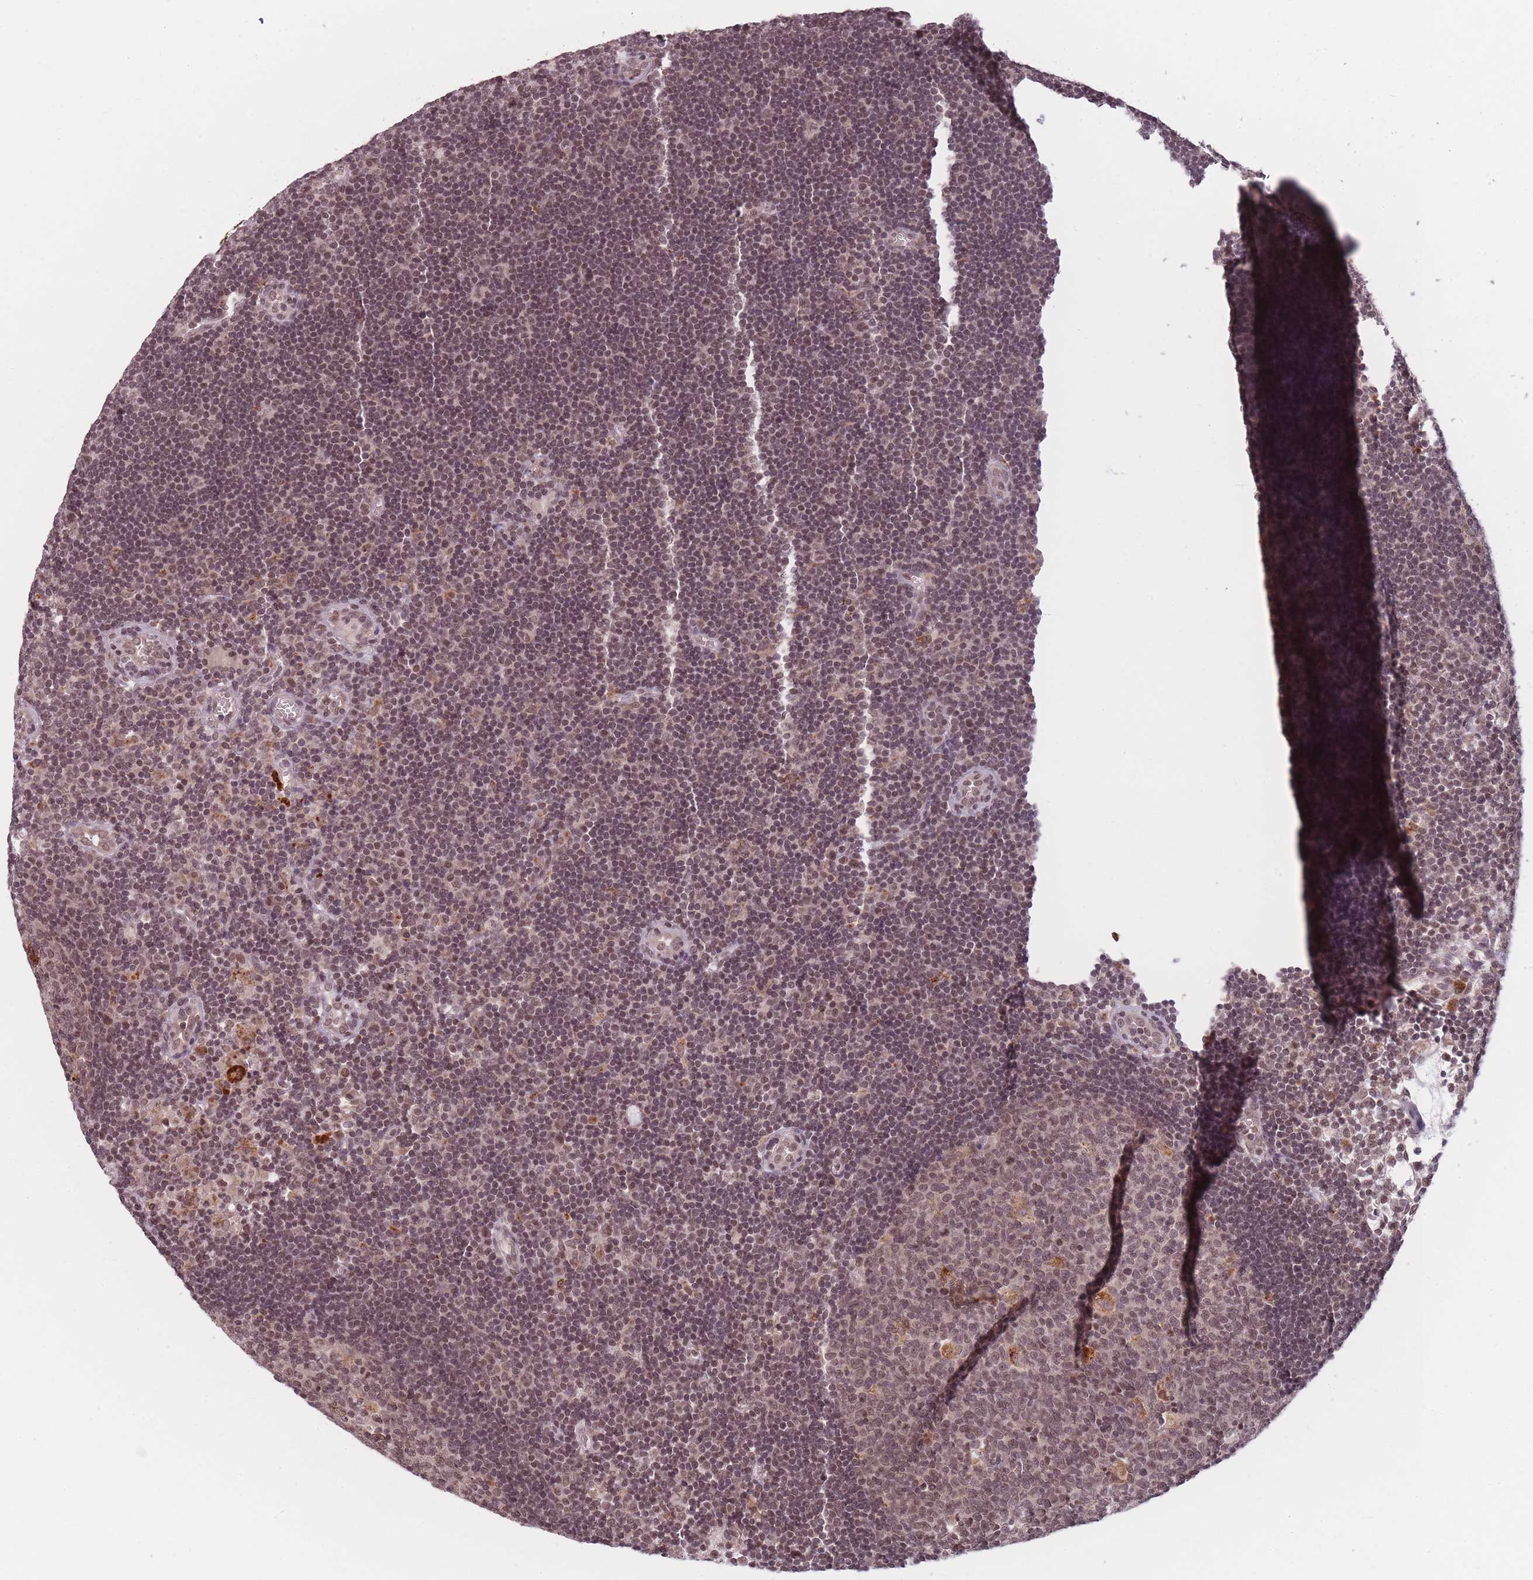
{"staining": {"intensity": "weak", "quantity": ">75%", "location": "nuclear"}, "tissue": "lymph node", "cell_type": "Germinal center cells", "image_type": "normal", "snomed": [{"axis": "morphology", "description": "Normal tissue, NOS"}, {"axis": "topography", "description": "Lymph node"}], "caption": "Germinal center cells reveal low levels of weak nuclear positivity in about >75% of cells in normal human lymph node. (DAB IHC with brightfield microscopy, high magnification).", "gene": "SPATA45", "patient": {"sex": "male", "age": 62}}